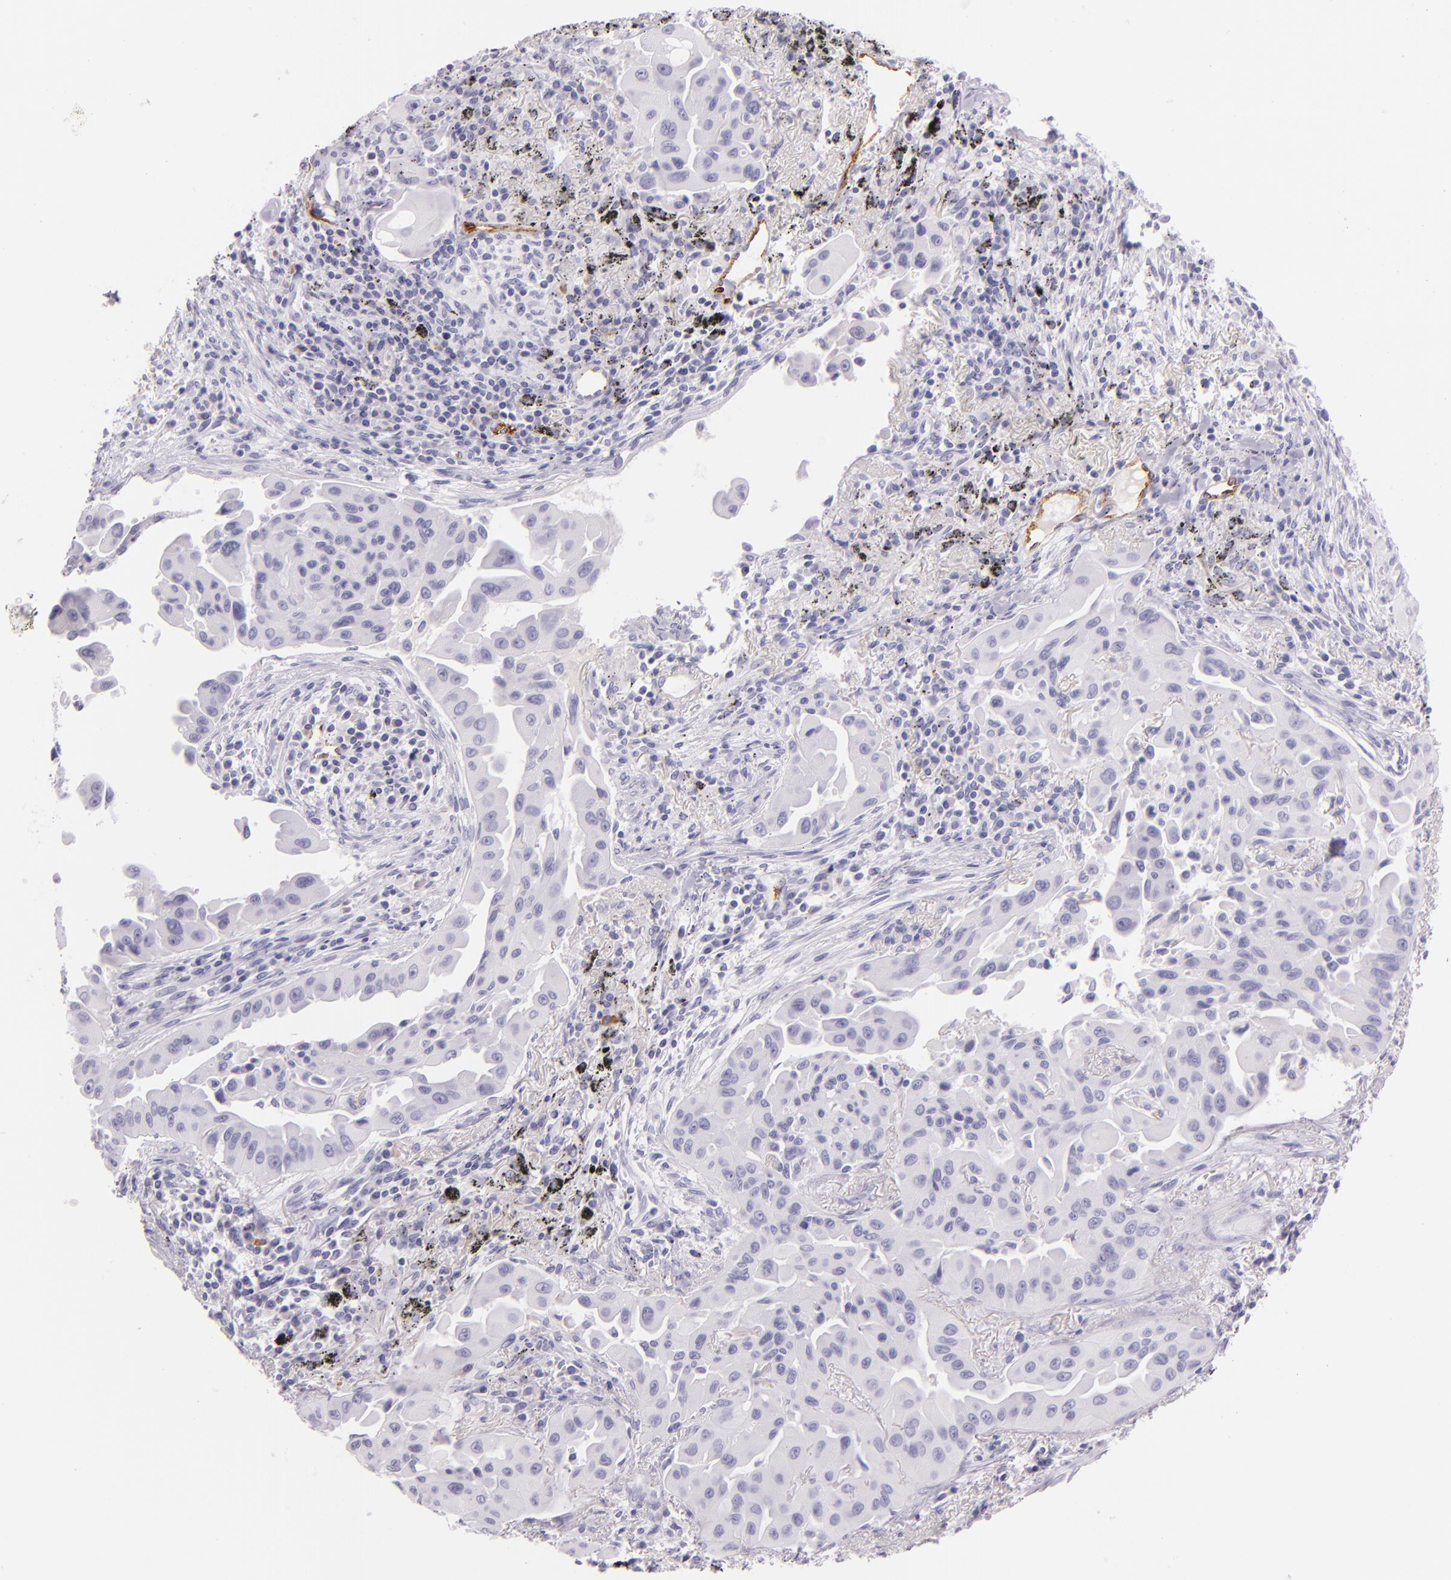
{"staining": {"intensity": "negative", "quantity": "none", "location": "none"}, "tissue": "lung cancer", "cell_type": "Tumor cells", "image_type": "cancer", "snomed": [{"axis": "morphology", "description": "Adenocarcinoma, NOS"}, {"axis": "topography", "description": "Lung"}], "caption": "Image shows no protein staining in tumor cells of lung cancer tissue.", "gene": "SELP", "patient": {"sex": "male", "age": 68}}